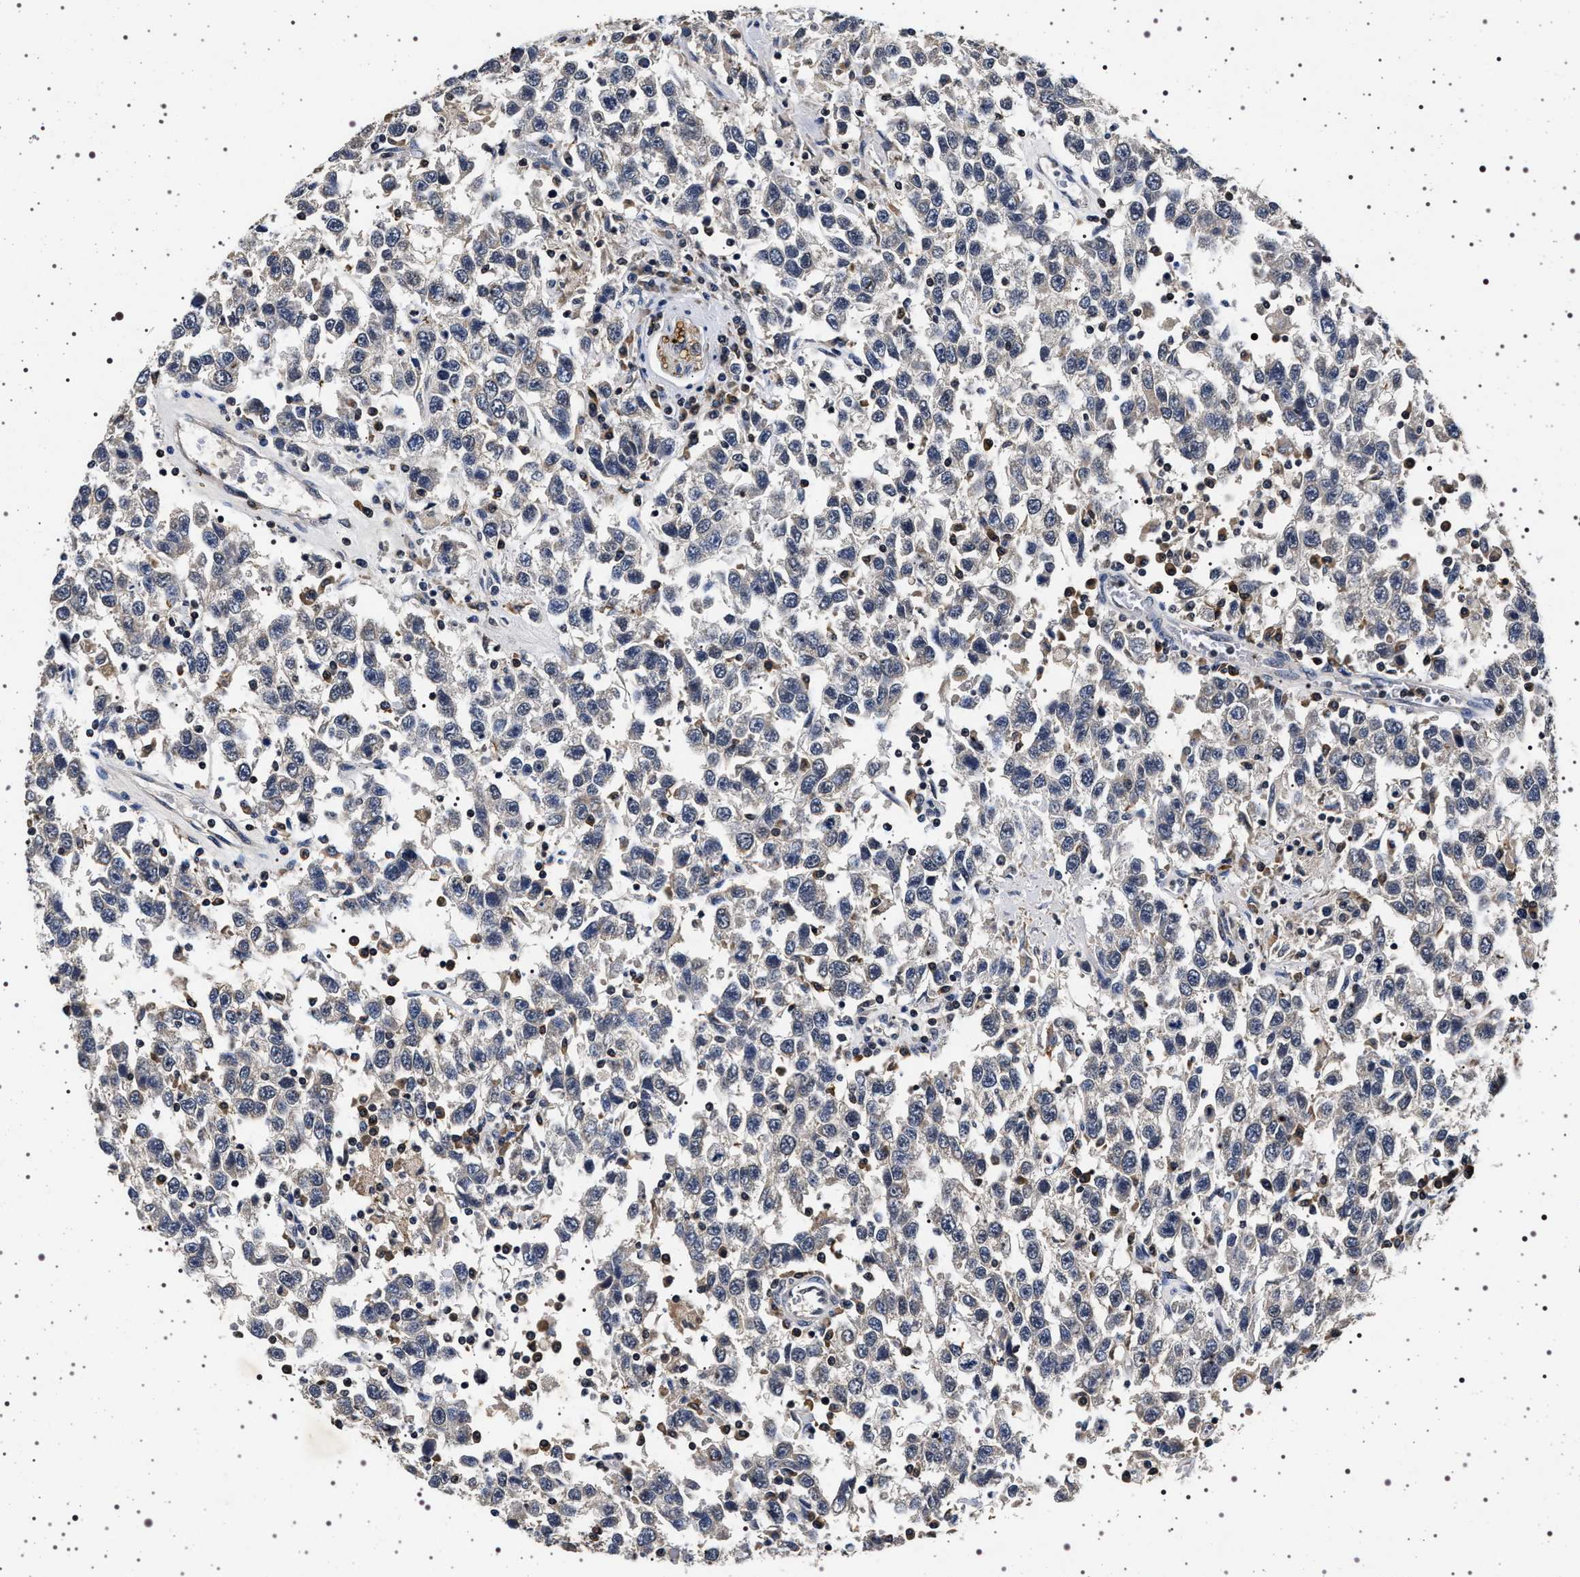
{"staining": {"intensity": "negative", "quantity": "none", "location": "none"}, "tissue": "testis cancer", "cell_type": "Tumor cells", "image_type": "cancer", "snomed": [{"axis": "morphology", "description": "Seminoma, NOS"}, {"axis": "topography", "description": "Testis"}], "caption": "Testis cancer (seminoma) was stained to show a protein in brown. There is no significant expression in tumor cells.", "gene": "CDKN1B", "patient": {"sex": "male", "age": 41}}